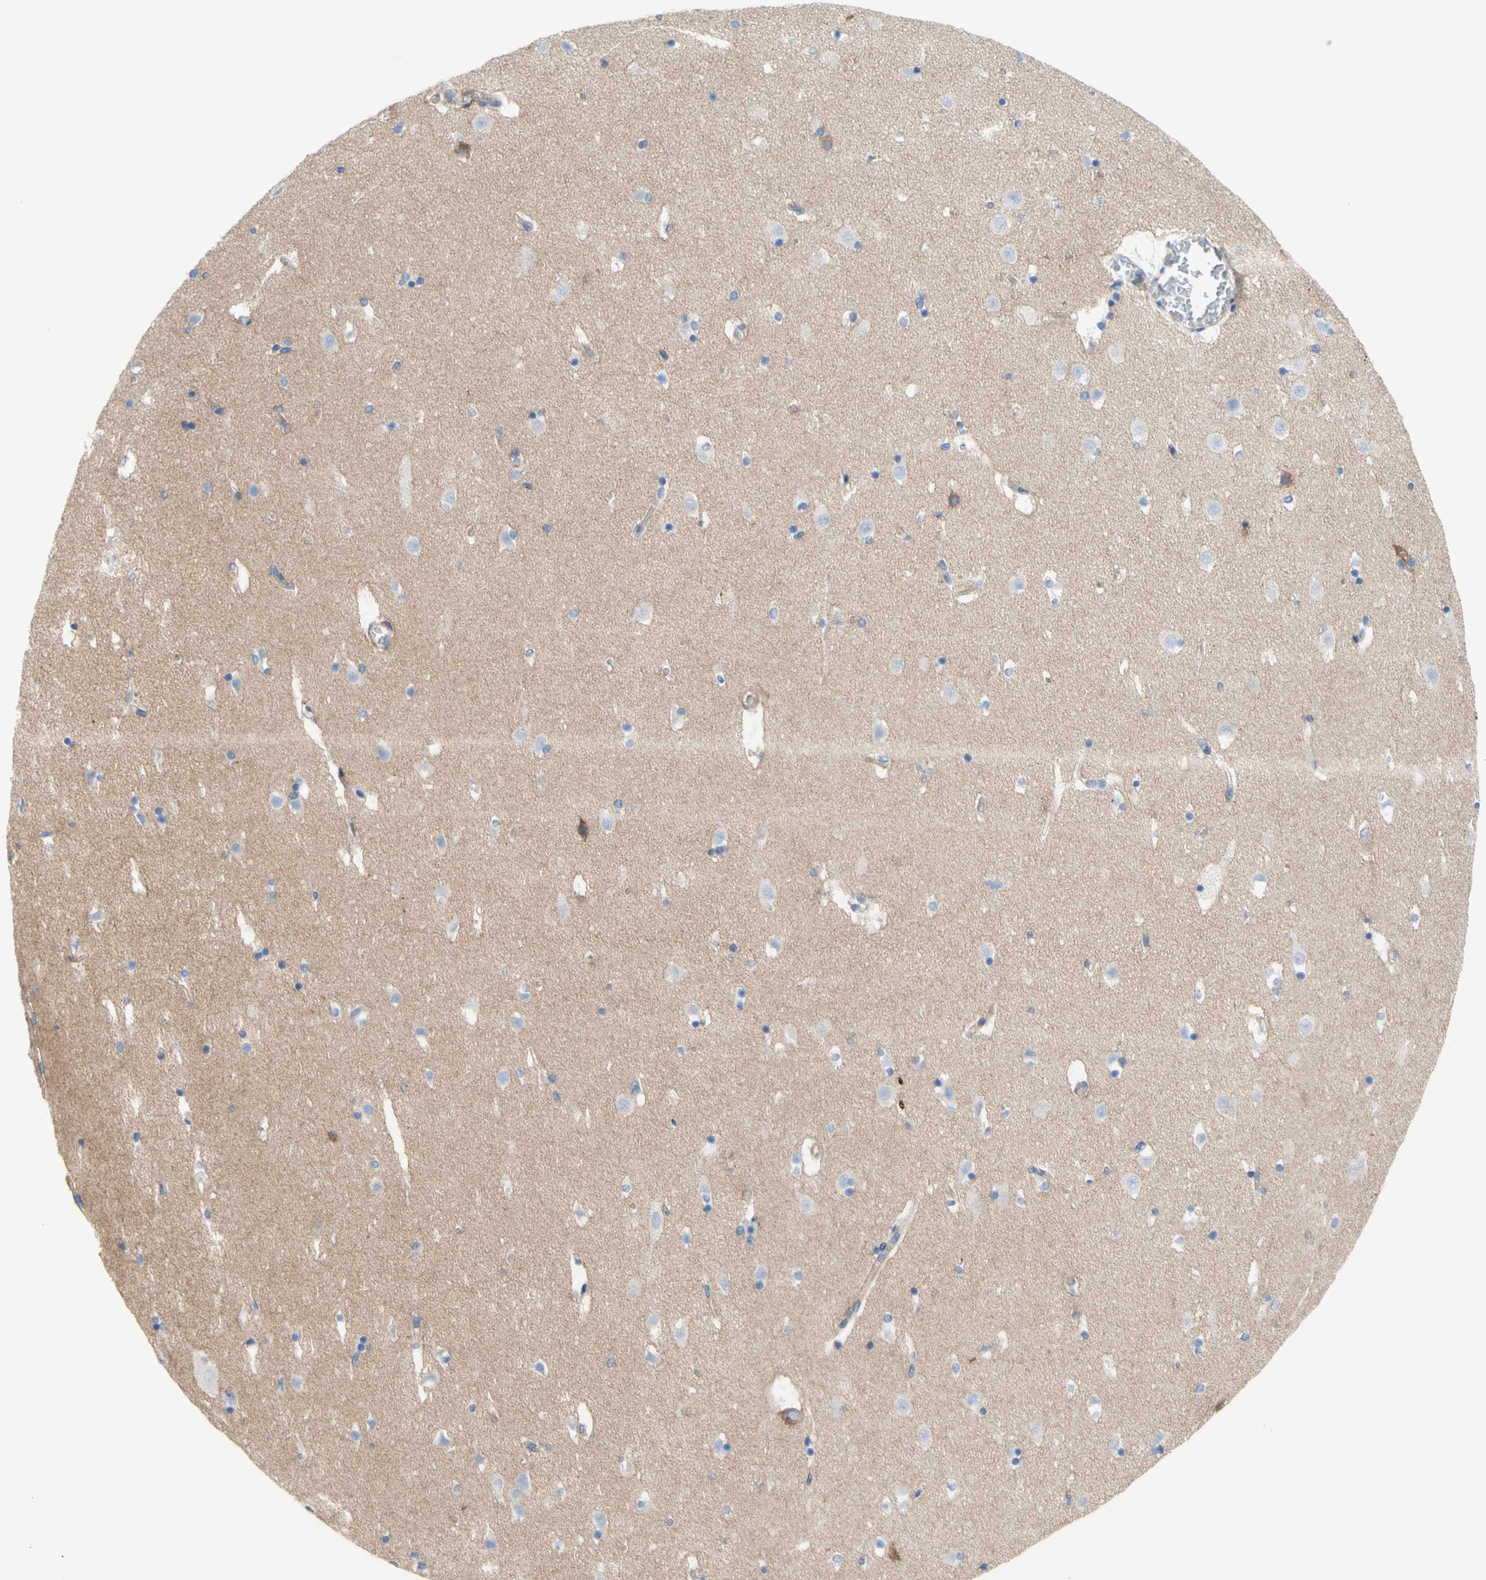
{"staining": {"intensity": "weak", "quantity": "<25%", "location": "cytoplasmic/membranous"}, "tissue": "caudate", "cell_type": "Glial cells", "image_type": "normal", "snomed": [{"axis": "morphology", "description": "Normal tissue, NOS"}, {"axis": "topography", "description": "Lateral ventricle wall"}], "caption": "Protein analysis of benign caudate shows no significant positivity in glial cells. The staining is performed using DAB brown chromogen with nuclei counter-stained in using hematoxylin.", "gene": "RETREG2", "patient": {"sex": "male", "age": 45}}